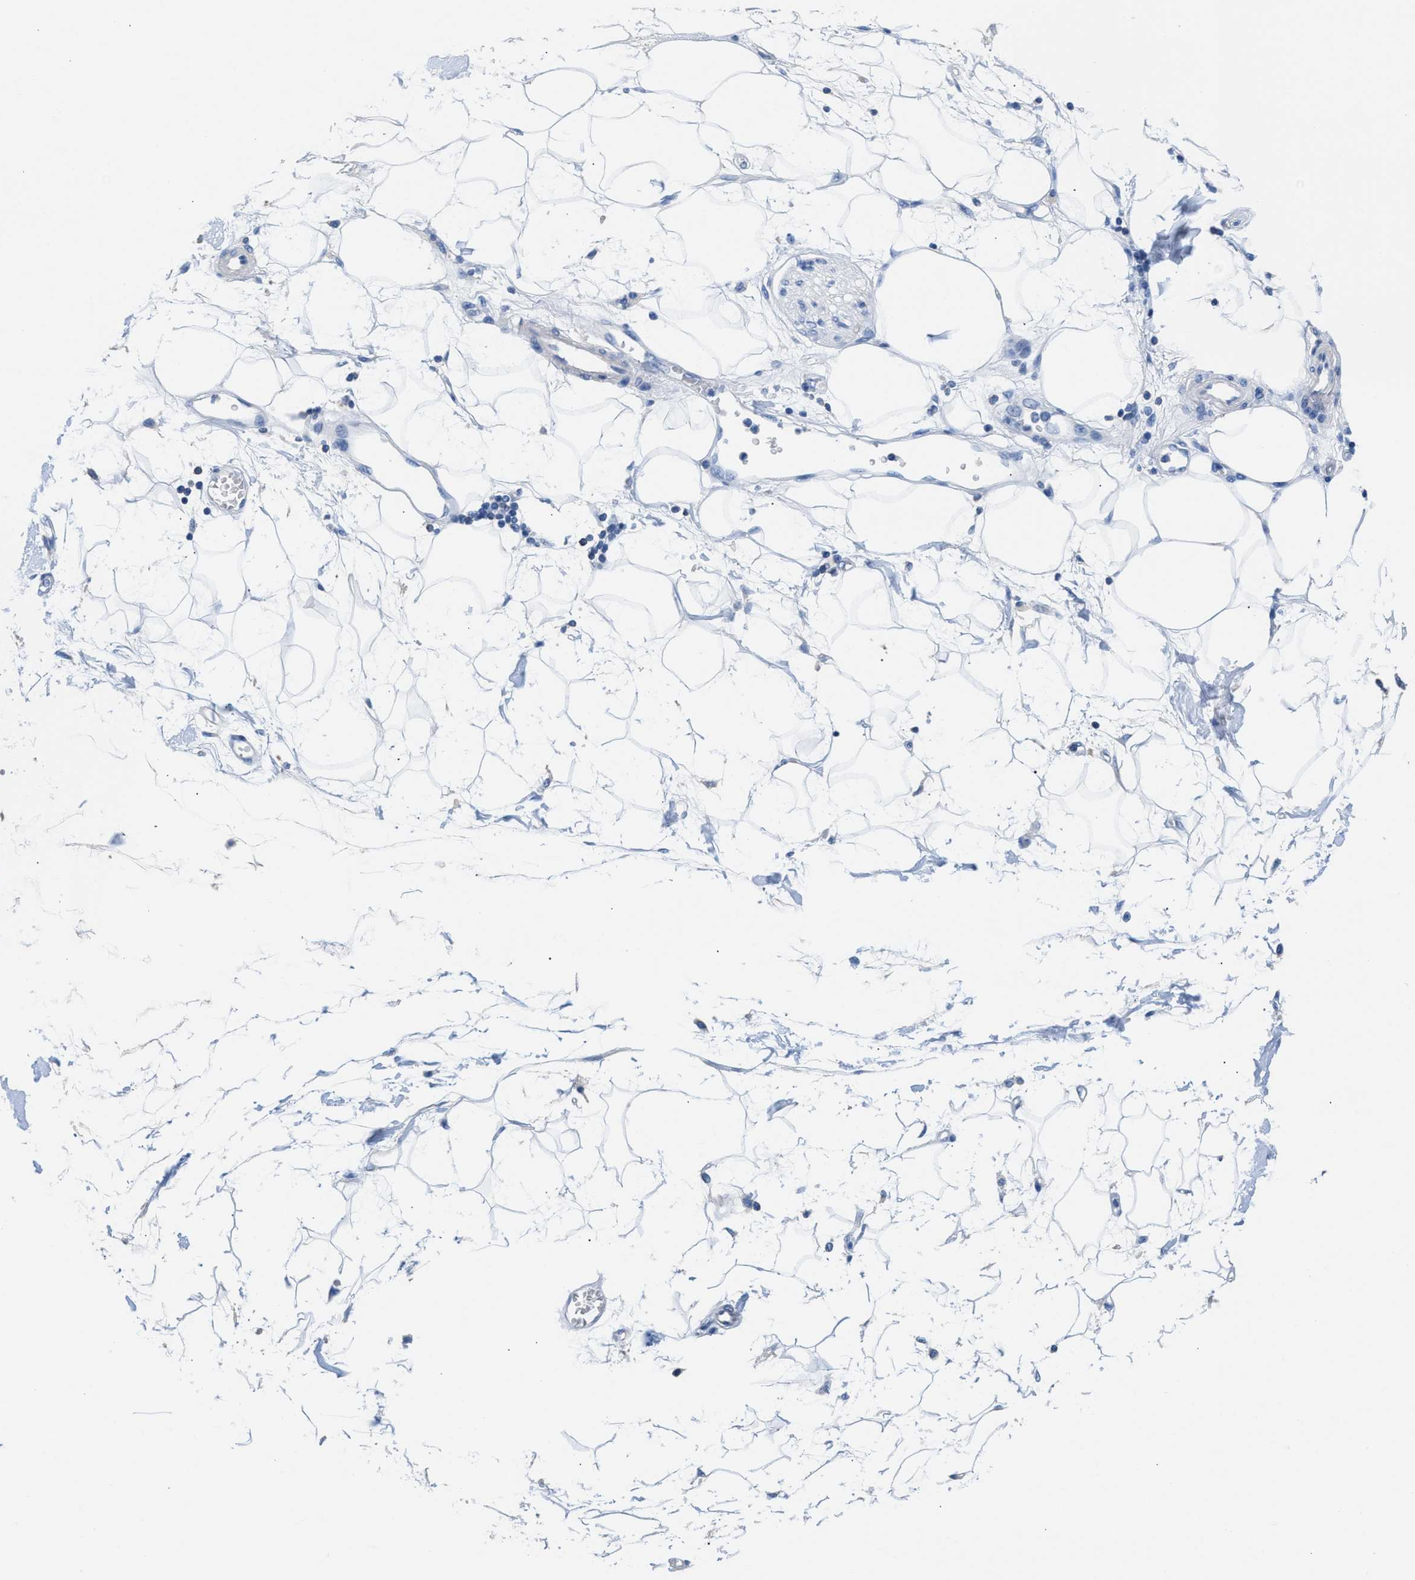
{"staining": {"intensity": "negative", "quantity": "none", "location": "none"}, "tissue": "adipose tissue", "cell_type": "Adipocytes", "image_type": "normal", "snomed": [{"axis": "morphology", "description": "Normal tissue, NOS"}, {"axis": "morphology", "description": "Adenocarcinoma, NOS"}, {"axis": "topography", "description": "Duodenum"}, {"axis": "topography", "description": "Peripheral nerve tissue"}], "caption": "This is a photomicrograph of IHC staining of benign adipose tissue, which shows no staining in adipocytes.", "gene": "SLFN13", "patient": {"sex": "female", "age": 60}}